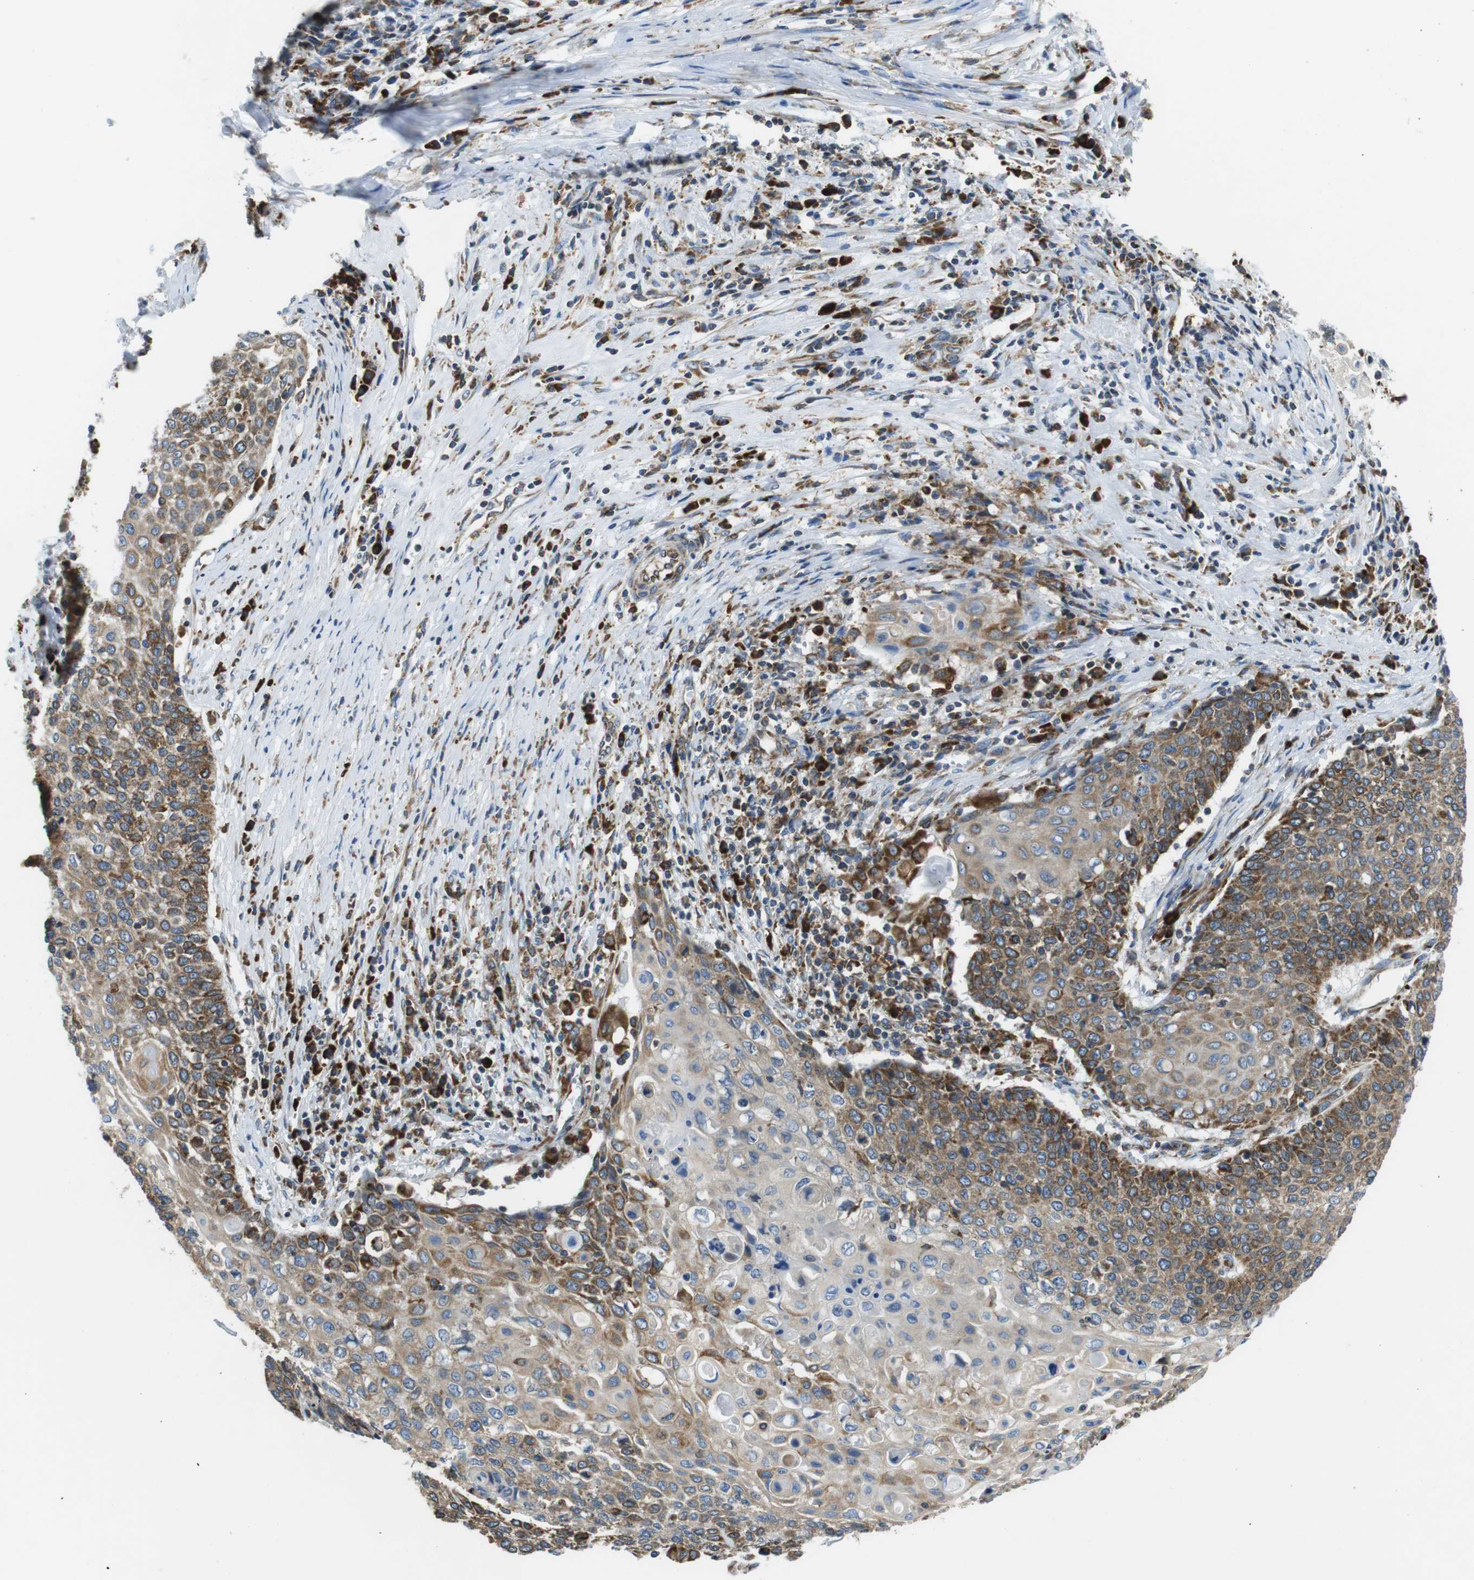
{"staining": {"intensity": "moderate", "quantity": ">75%", "location": "cytoplasmic/membranous"}, "tissue": "cervical cancer", "cell_type": "Tumor cells", "image_type": "cancer", "snomed": [{"axis": "morphology", "description": "Squamous cell carcinoma, NOS"}, {"axis": "topography", "description": "Cervix"}], "caption": "Cervical squamous cell carcinoma stained with a brown dye exhibits moderate cytoplasmic/membranous positive staining in about >75% of tumor cells.", "gene": "UGGT1", "patient": {"sex": "female", "age": 39}}